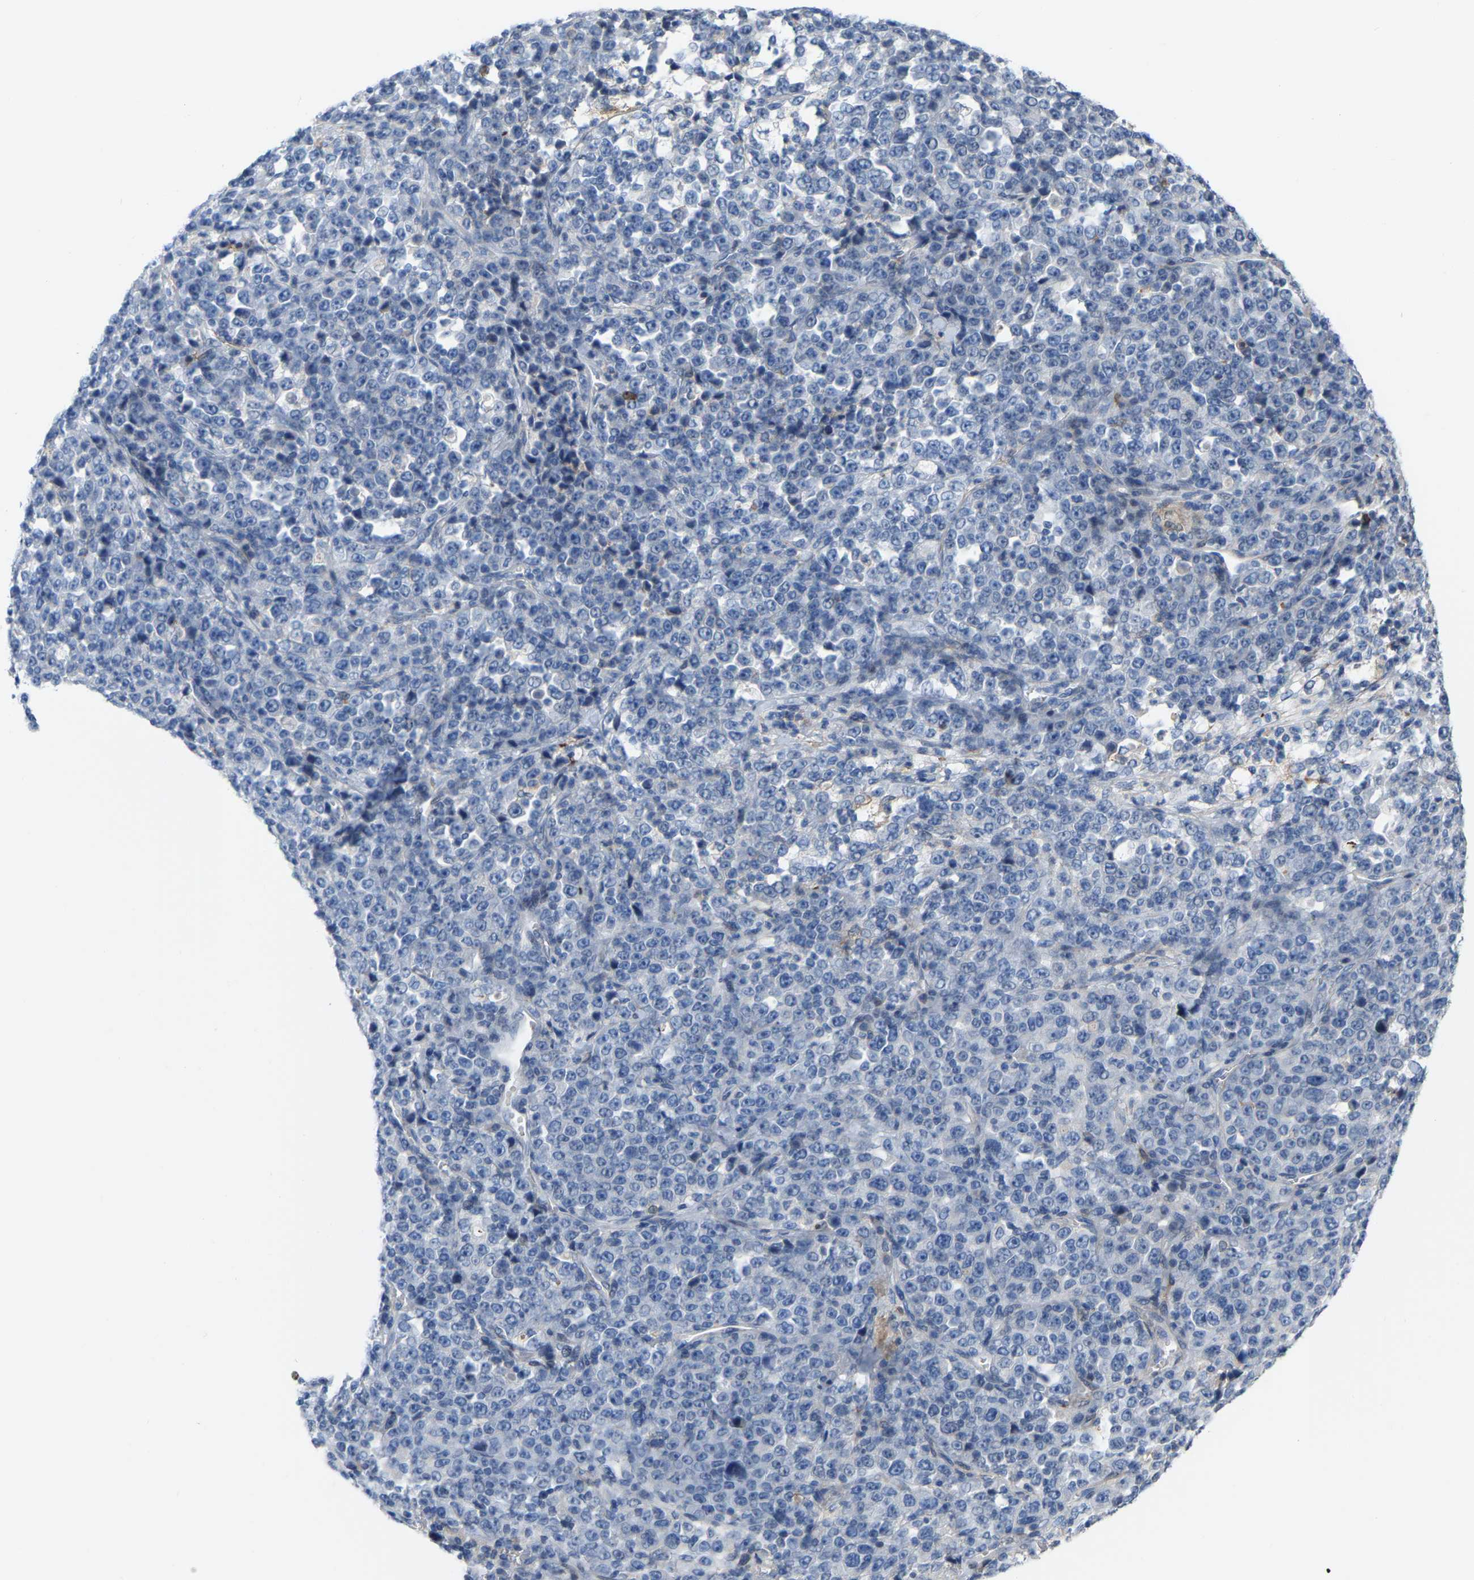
{"staining": {"intensity": "negative", "quantity": "none", "location": "none"}, "tissue": "stomach cancer", "cell_type": "Tumor cells", "image_type": "cancer", "snomed": [{"axis": "morphology", "description": "Normal tissue, NOS"}, {"axis": "morphology", "description": "Adenocarcinoma, NOS"}, {"axis": "topography", "description": "Stomach, upper"}, {"axis": "topography", "description": "Stomach"}], "caption": "A high-resolution photomicrograph shows immunohistochemistry (IHC) staining of stomach cancer, which displays no significant staining in tumor cells.", "gene": "ABTB2", "patient": {"sex": "male", "age": 59}}